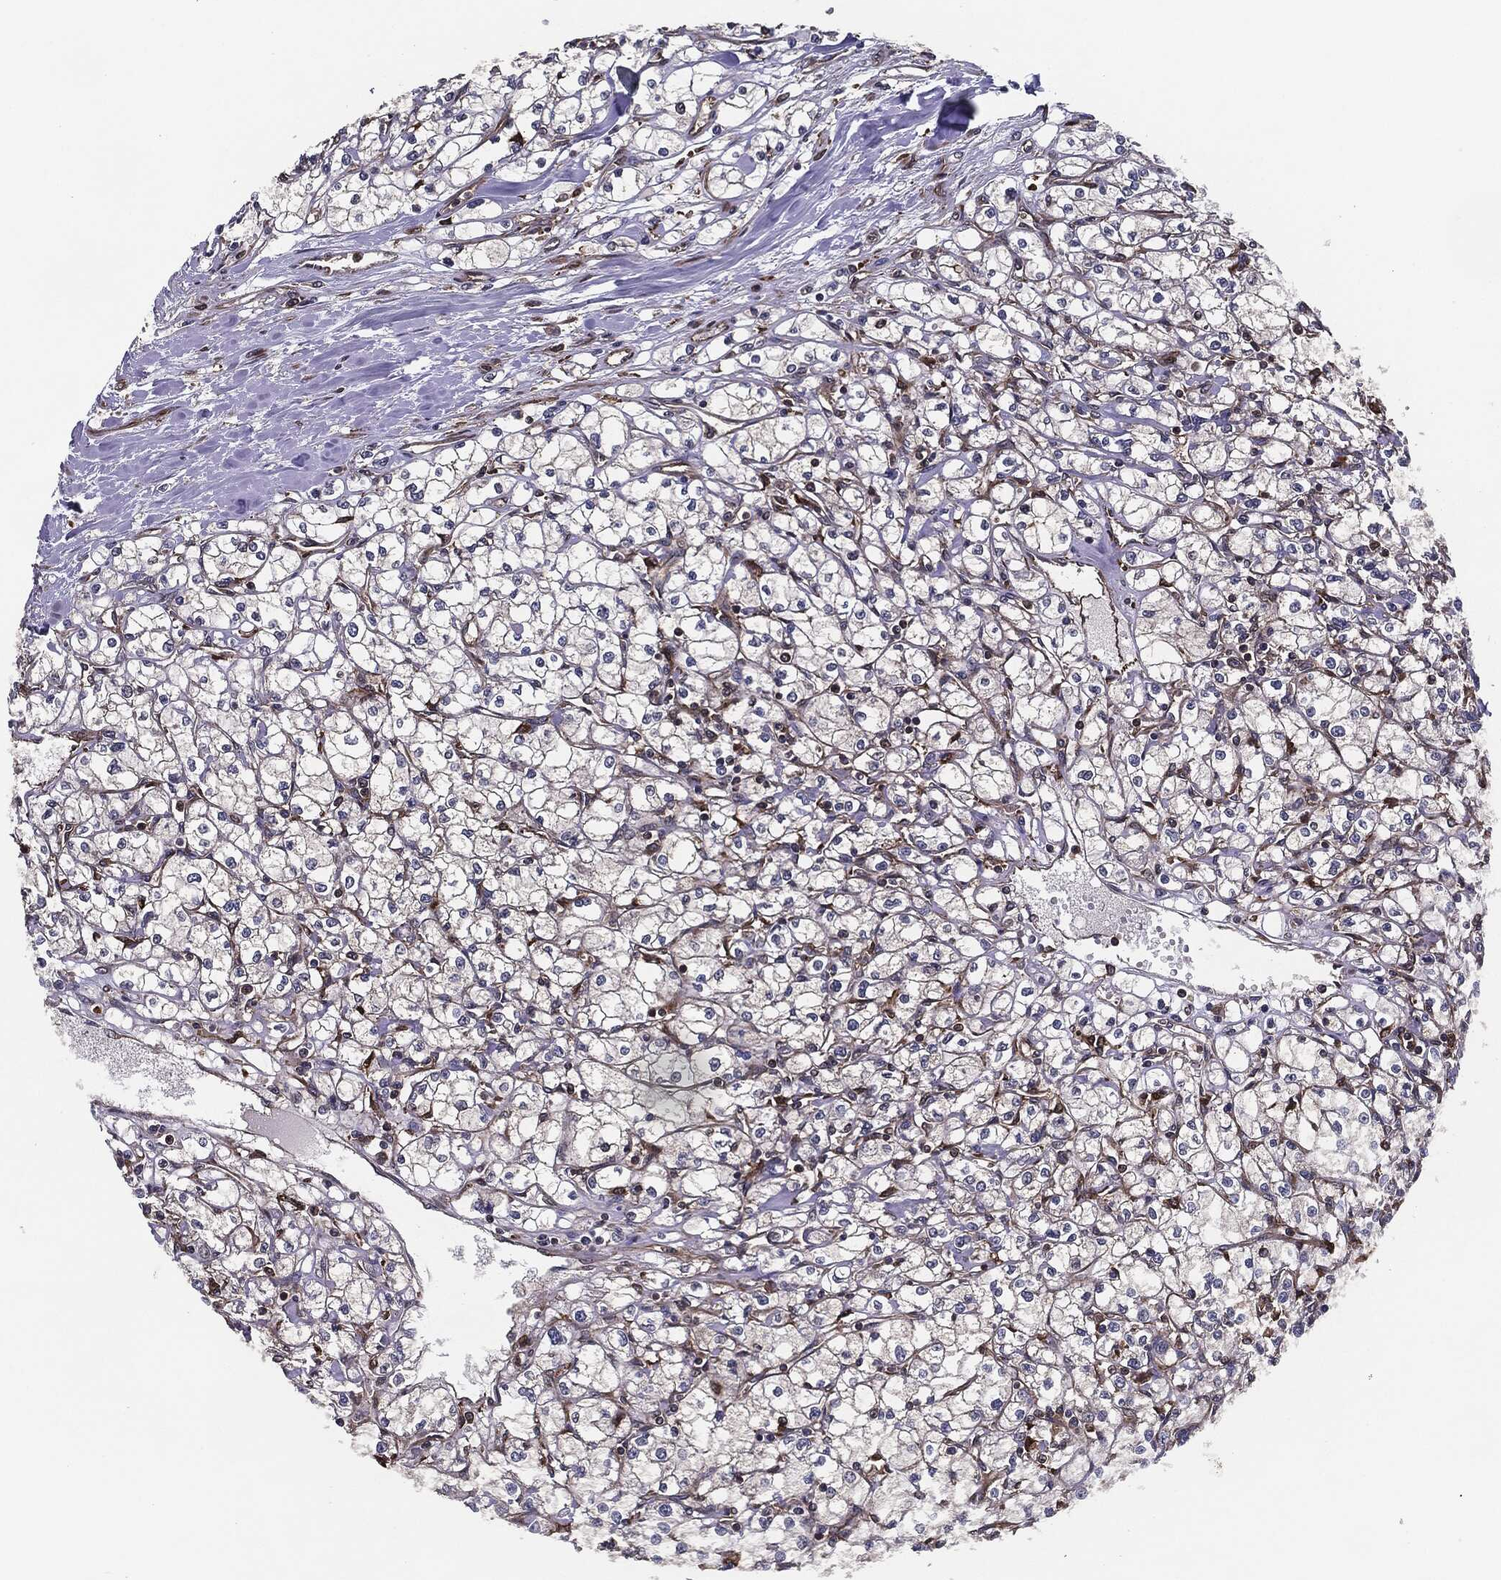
{"staining": {"intensity": "weak", "quantity": "<25%", "location": "cytoplasmic/membranous"}, "tissue": "renal cancer", "cell_type": "Tumor cells", "image_type": "cancer", "snomed": [{"axis": "morphology", "description": "Adenocarcinoma, NOS"}, {"axis": "topography", "description": "Kidney"}], "caption": "This is an immunohistochemistry (IHC) photomicrograph of renal cancer. There is no expression in tumor cells.", "gene": "RAP1GDS1", "patient": {"sex": "male", "age": 67}}